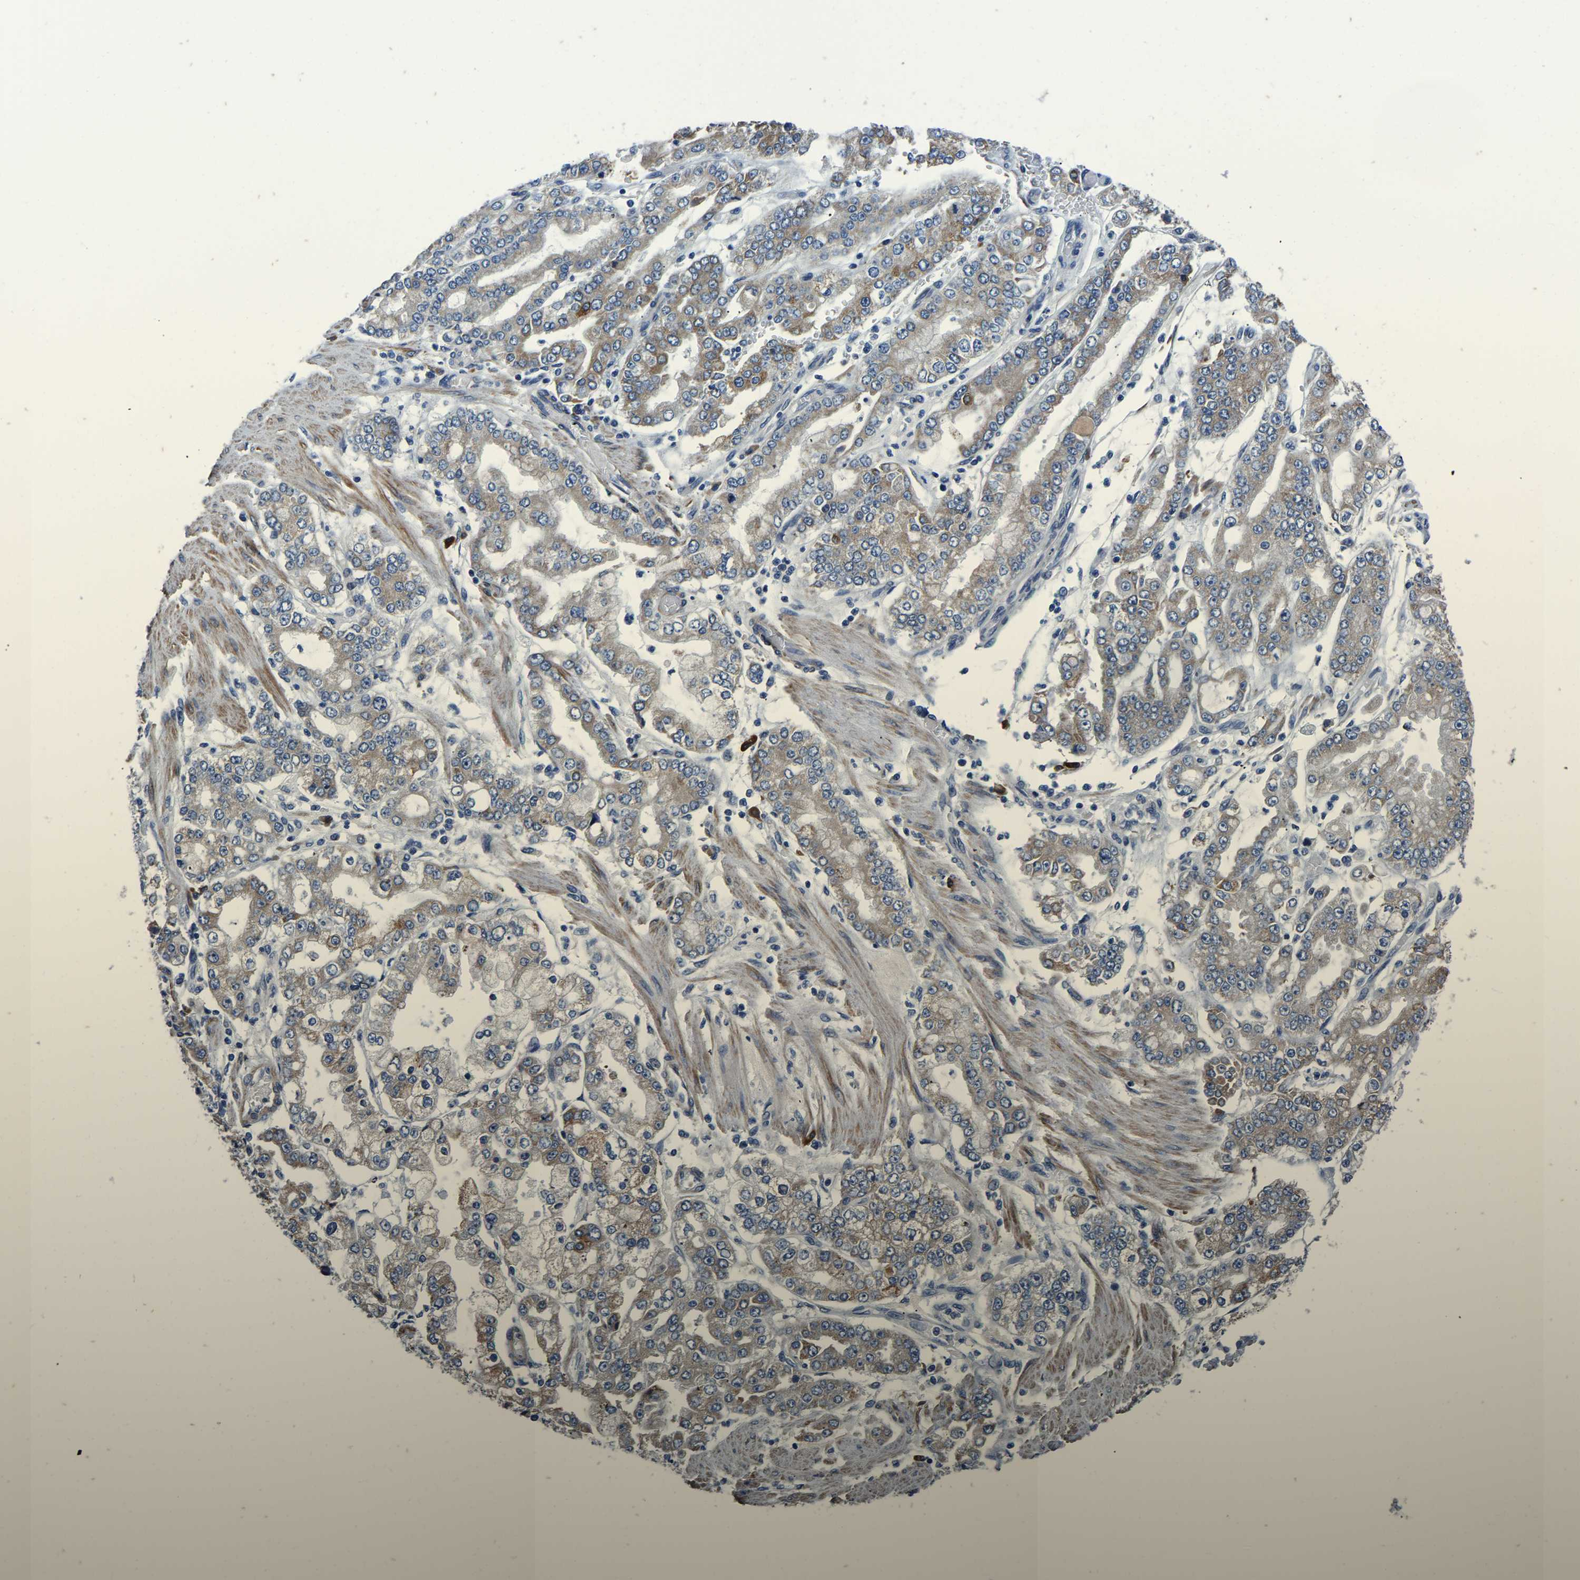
{"staining": {"intensity": "moderate", "quantity": "25%-75%", "location": "cytoplasmic/membranous"}, "tissue": "stomach cancer", "cell_type": "Tumor cells", "image_type": "cancer", "snomed": [{"axis": "morphology", "description": "Adenocarcinoma, NOS"}, {"axis": "topography", "description": "Stomach"}], "caption": "A medium amount of moderate cytoplasmic/membranous staining is present in about 25%-75% of tumor cells in adenocarcinoma (stomach) tissue.", "gene": "LIAS", "patient": {"sex": "male", "age": 76}}